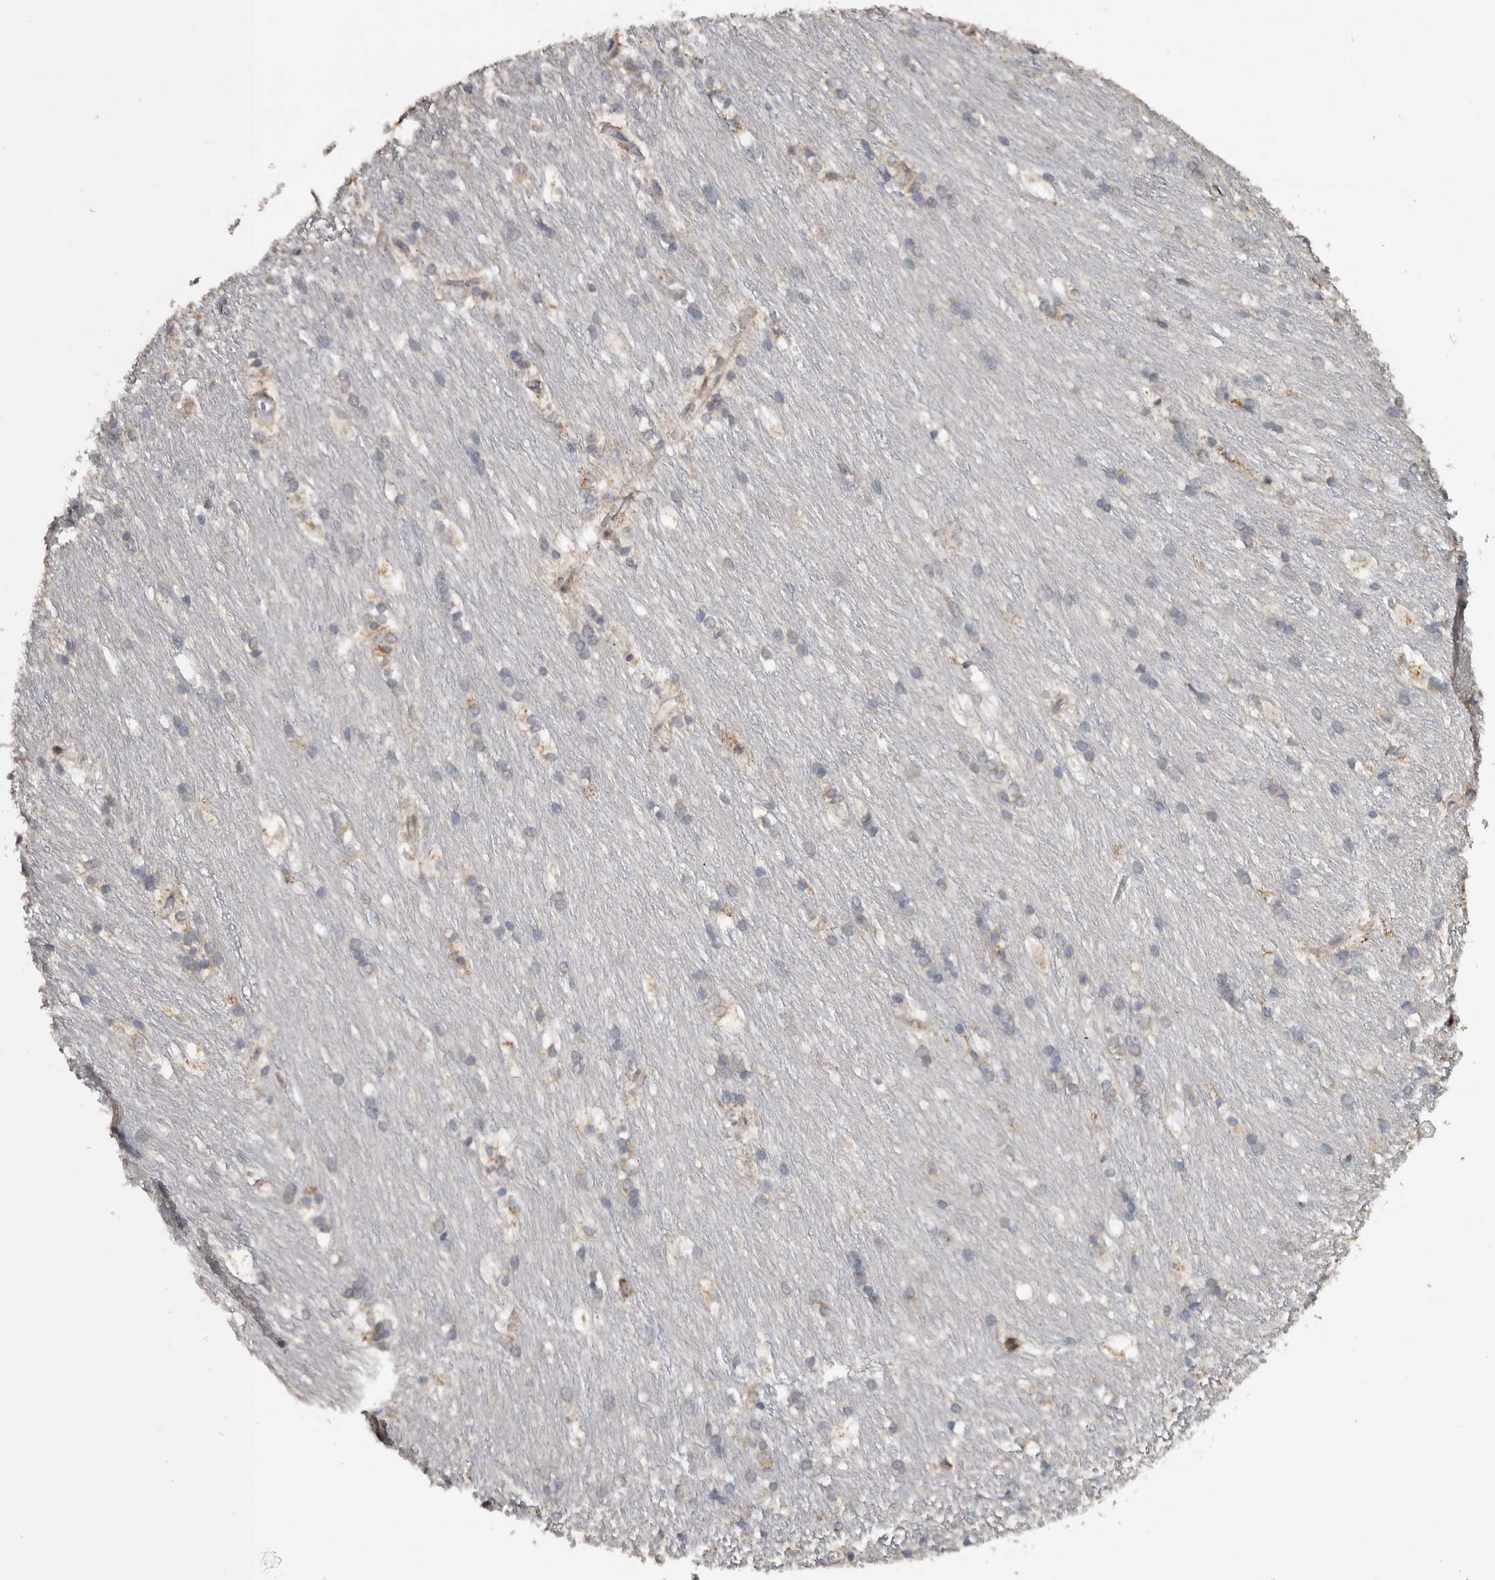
{"staining": {"intensity": "moderate", "quantity": "<25%", "location": "cytoplasmic/membranous"}, "tissue": "caudate", "cell_type": "Glial cells", "image_type": "normal", "snomed": [{"axis": "morphology", "description": "Normal tissue, NOS"}, {"axis": "topography", "description": "Lateral ventricle wall"}], "caption": "Protein expression analysis of normal caudate reveals moderate cytoplasmic/membranous expression in about <25% of glial cells. The staining was performed using DAB, with brown indicating positive protein expression. Nuclei are stained blue with hematoxylin.", "gene": "ERAL1", "patient": {"sex": "female", "age": 19}}